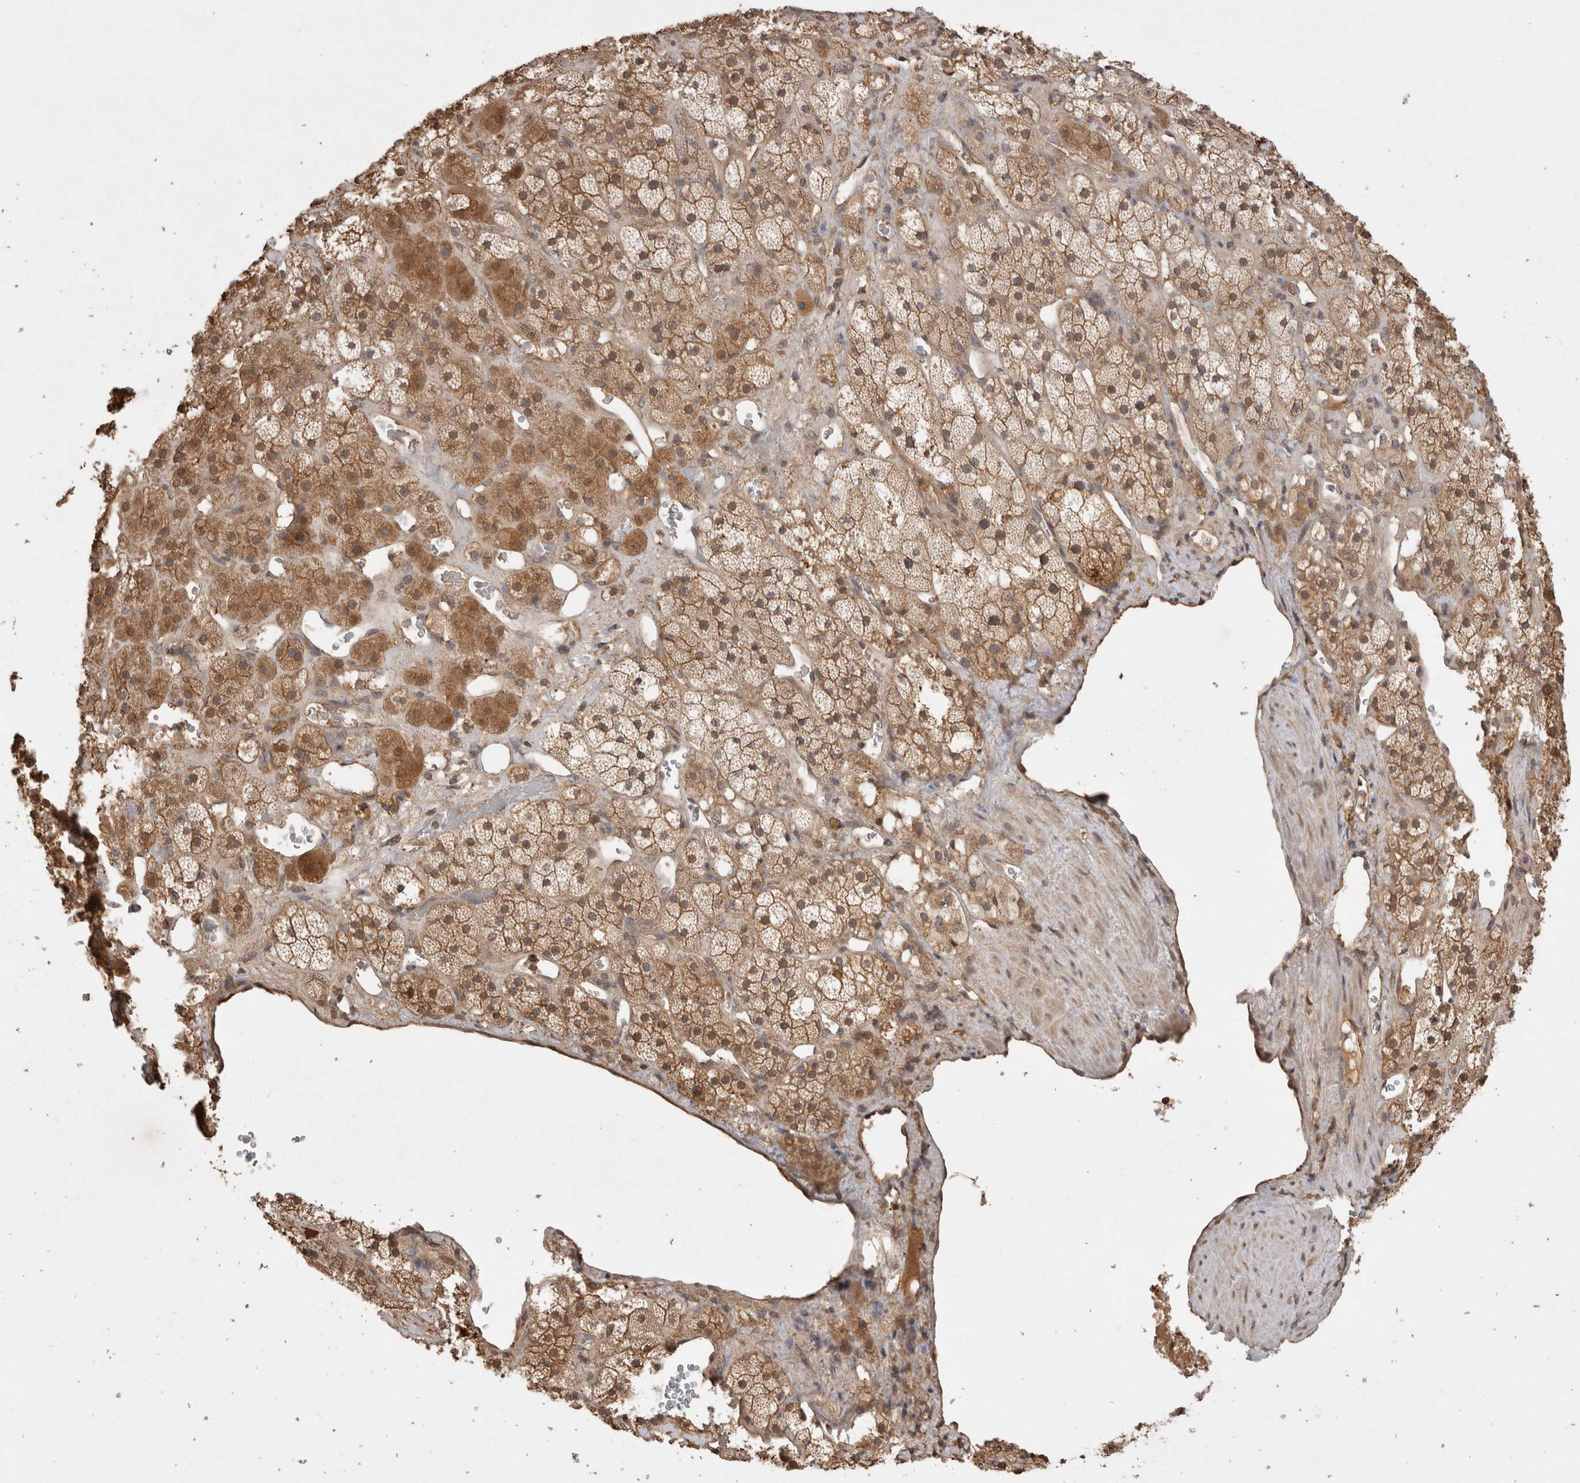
{"staining": {"intensity": "moderate", "quantity": ">75%", "location": "cytoplasmic/membranous"}, "tissue": "adrenal gland", "cell_type": "Glandular cells", "image_type": "normal", "snomed": [{"axis": "morphology", "description": "Normal tissue, NOS"}, {"axis": "topography", "description": "Adrenal gland"}], "caption": "Immunohistochemical staining of unremarkable adrenal gland reveals >75% levels of moderate cytoplasmic/membranous protein positivity in about >75% of glandular cells.", "gene": "PRMT3", "patient": {"sex": "male", "age": 57}}